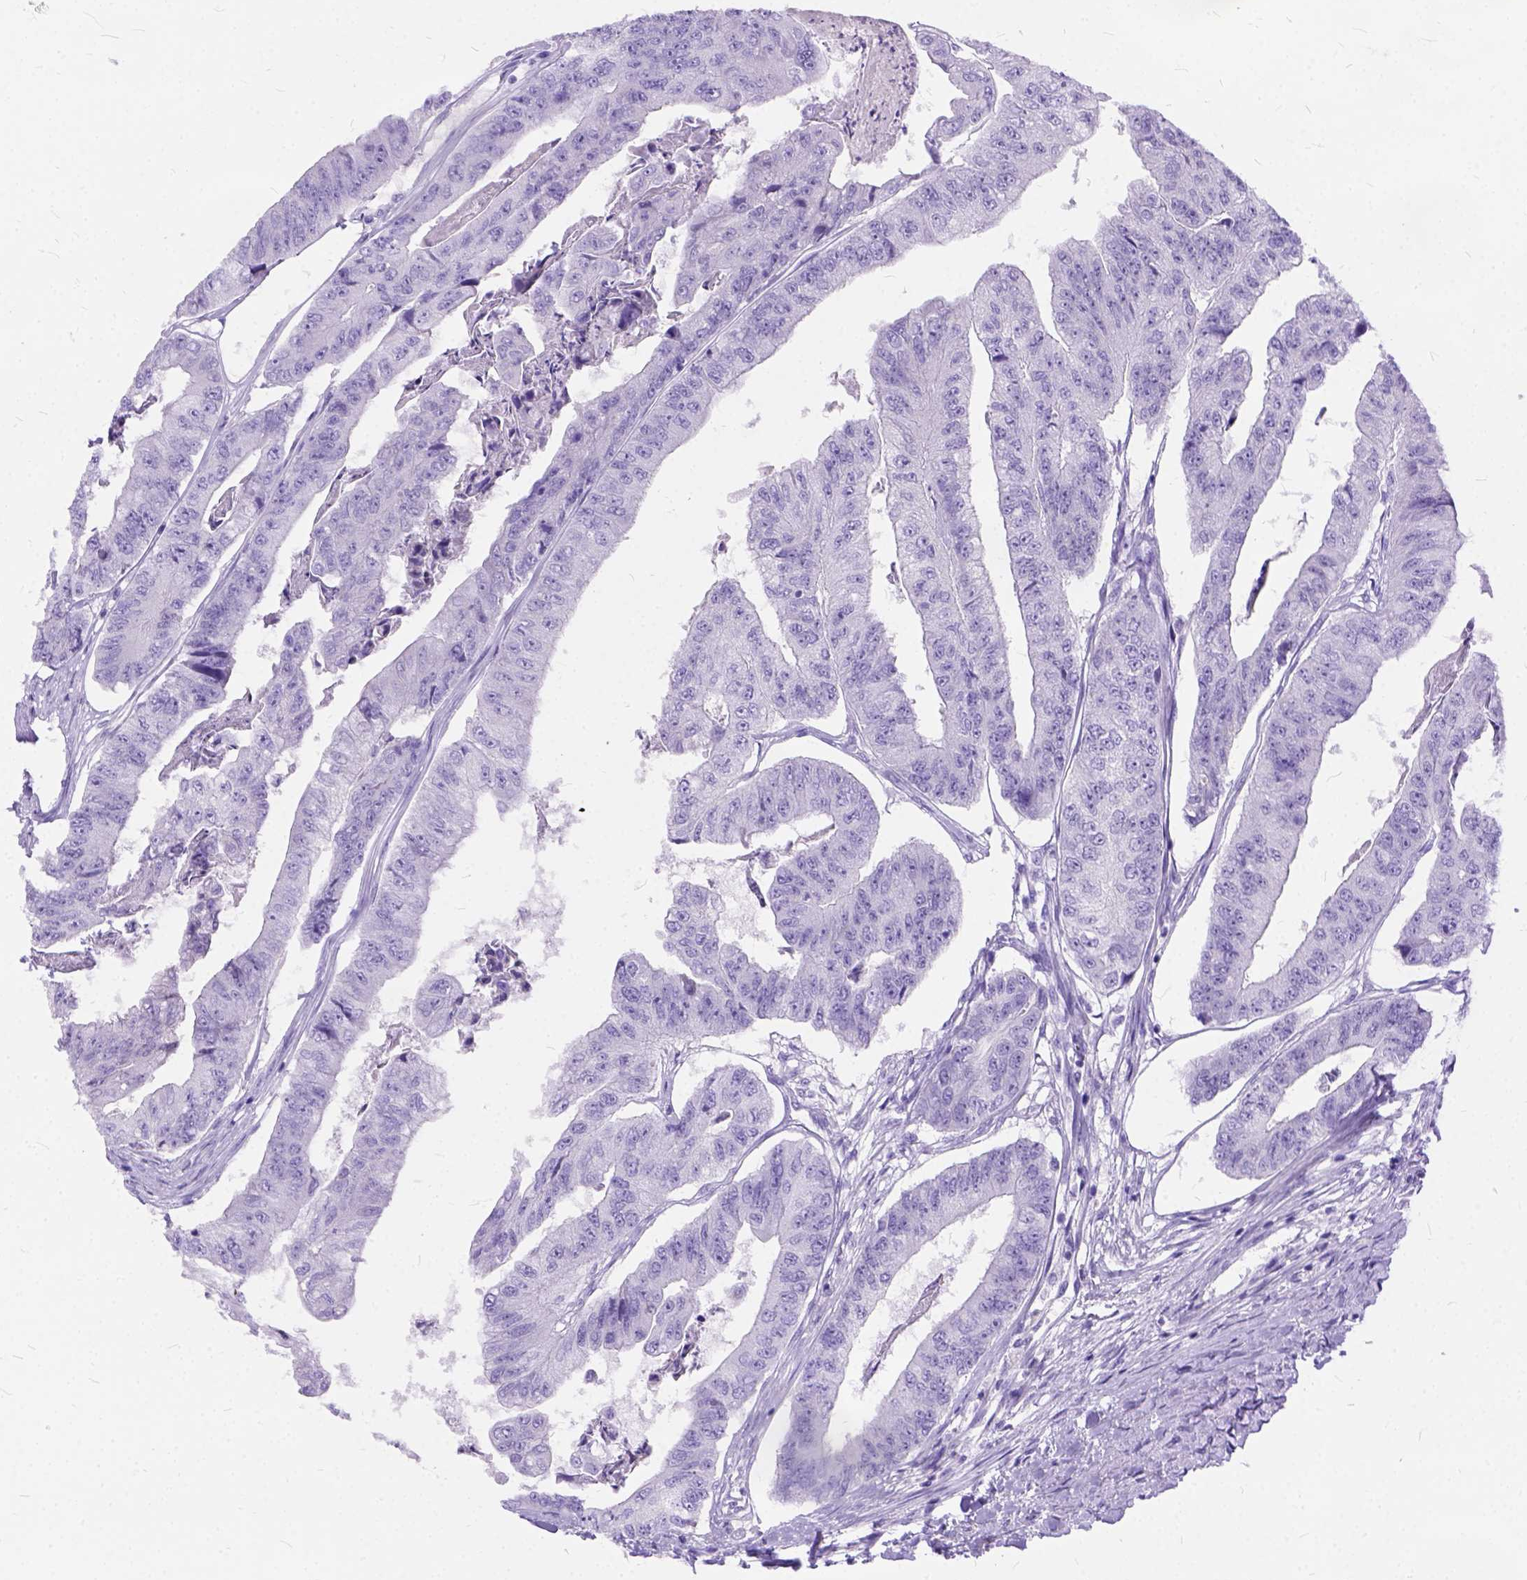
{"staining": {"intensity": "negative", "quantity": "none", "location": "none"}, "tissue": "colorectal cancer", "cell_type": "Tumor cells", "image_type": "cancer", "snomed": [{"axis": "morphology", "description": "Adenocarcinoma, NOS"}, {"axis": "topography", "description": "Colon"}], "caption": "Image shows no significant protein expression in tumor cells of colorectal adenocarcinoma.", "gene": "C1QTNF3", "patient": {"sex": "female", "age": 67}}